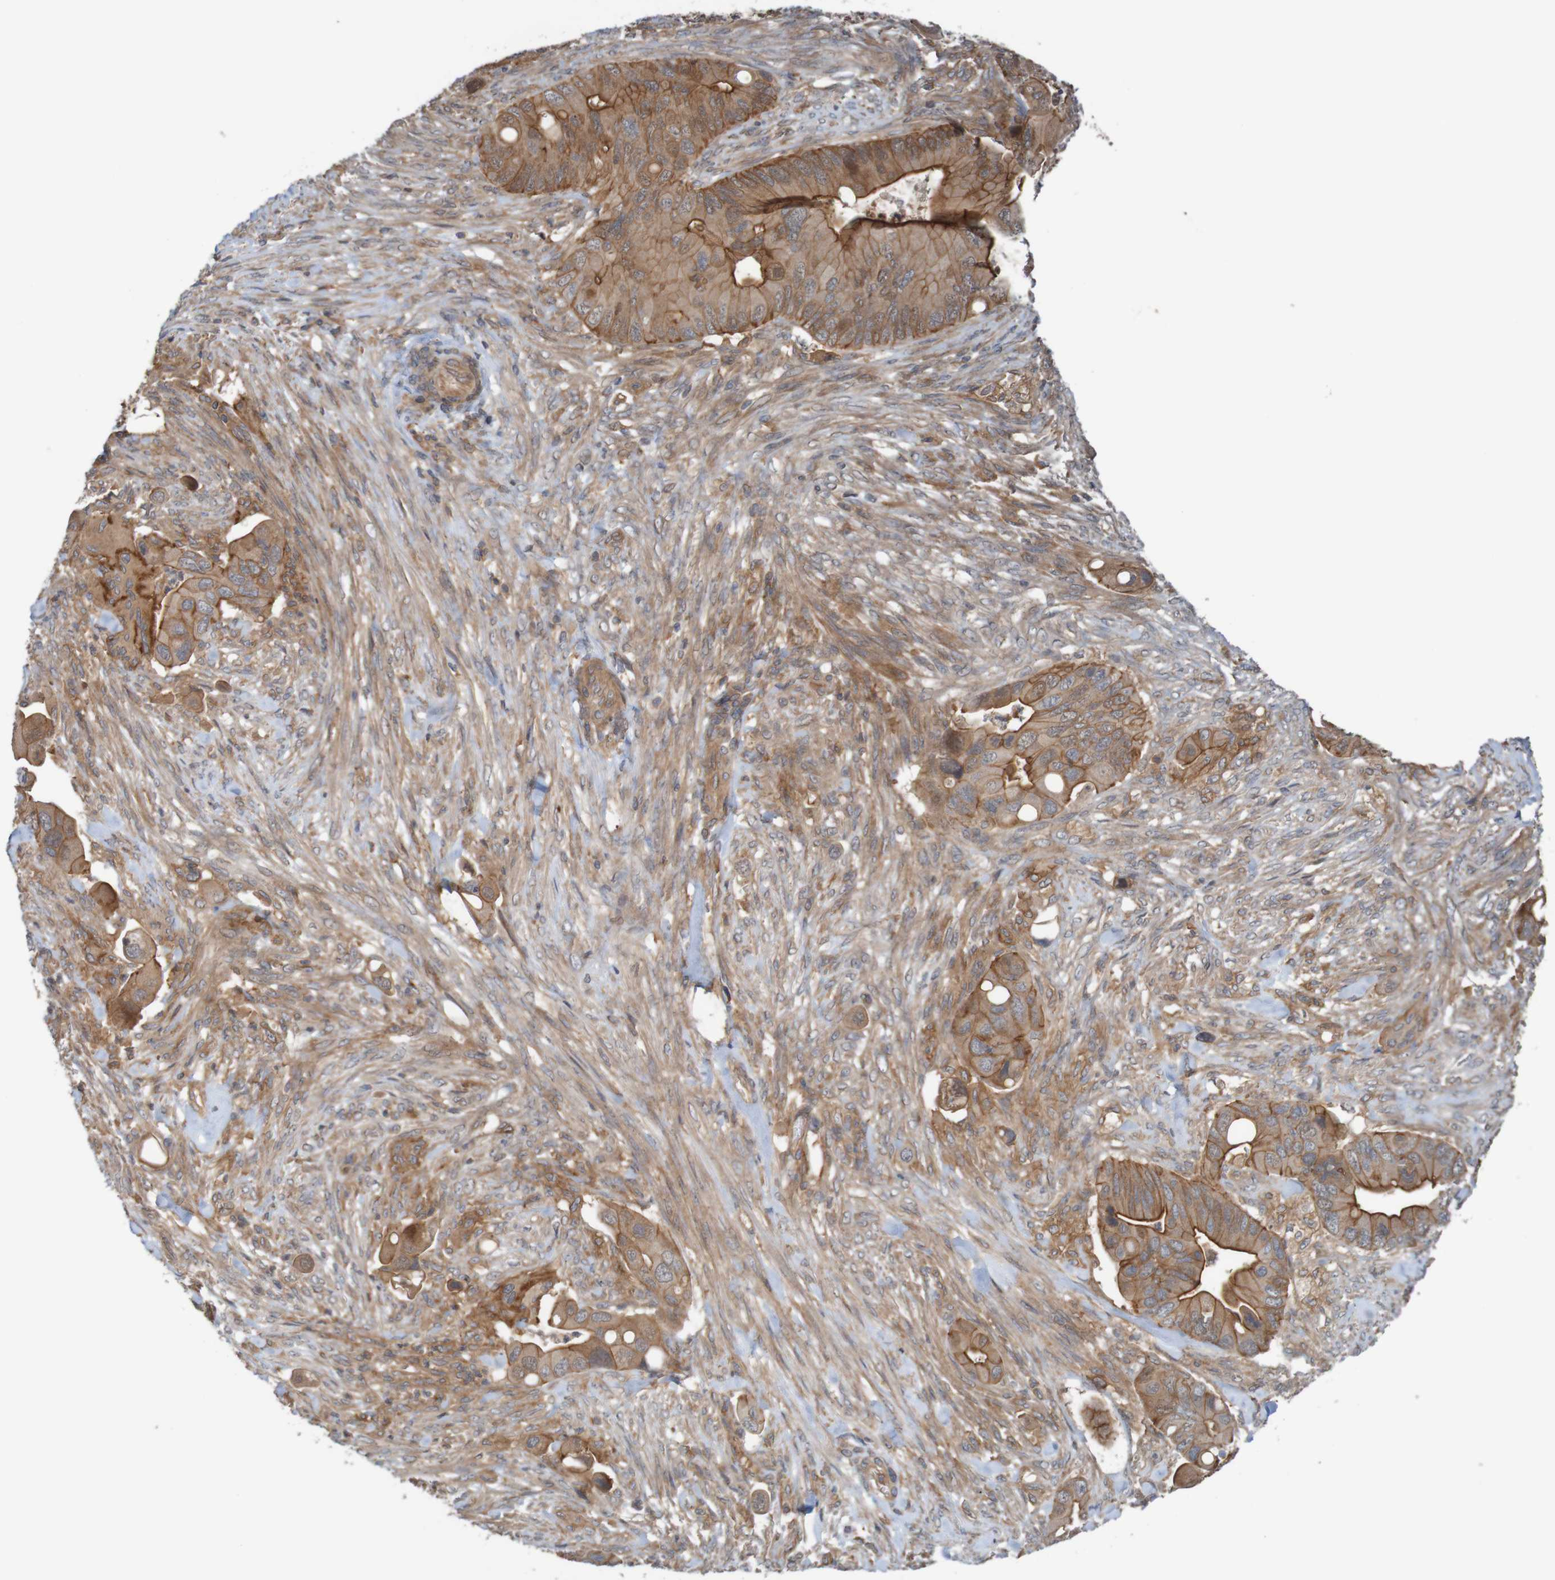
{"staining": {"intensity": "moderate", "quantity": ">75%", "location": "cytoplasmic/membranous"}, "tissue": "colorectal cancer", "cell_type": "Tumor cells", "image_type": "cancer", "snomed": [{"axis": "morphology", "description": "Adenocarcinoma, NOS"}, {"axis": "topography", "description": "Rectum"}], "caption": "High-power microscopy captured an IHC image of adenocarcinoma (colorectal), revealing moderate cytoplasmic/membranous staining in about >75% of tumor cells.", "gene": "ARHGEF11", "patient": {"sex": "female", "age": 57}}